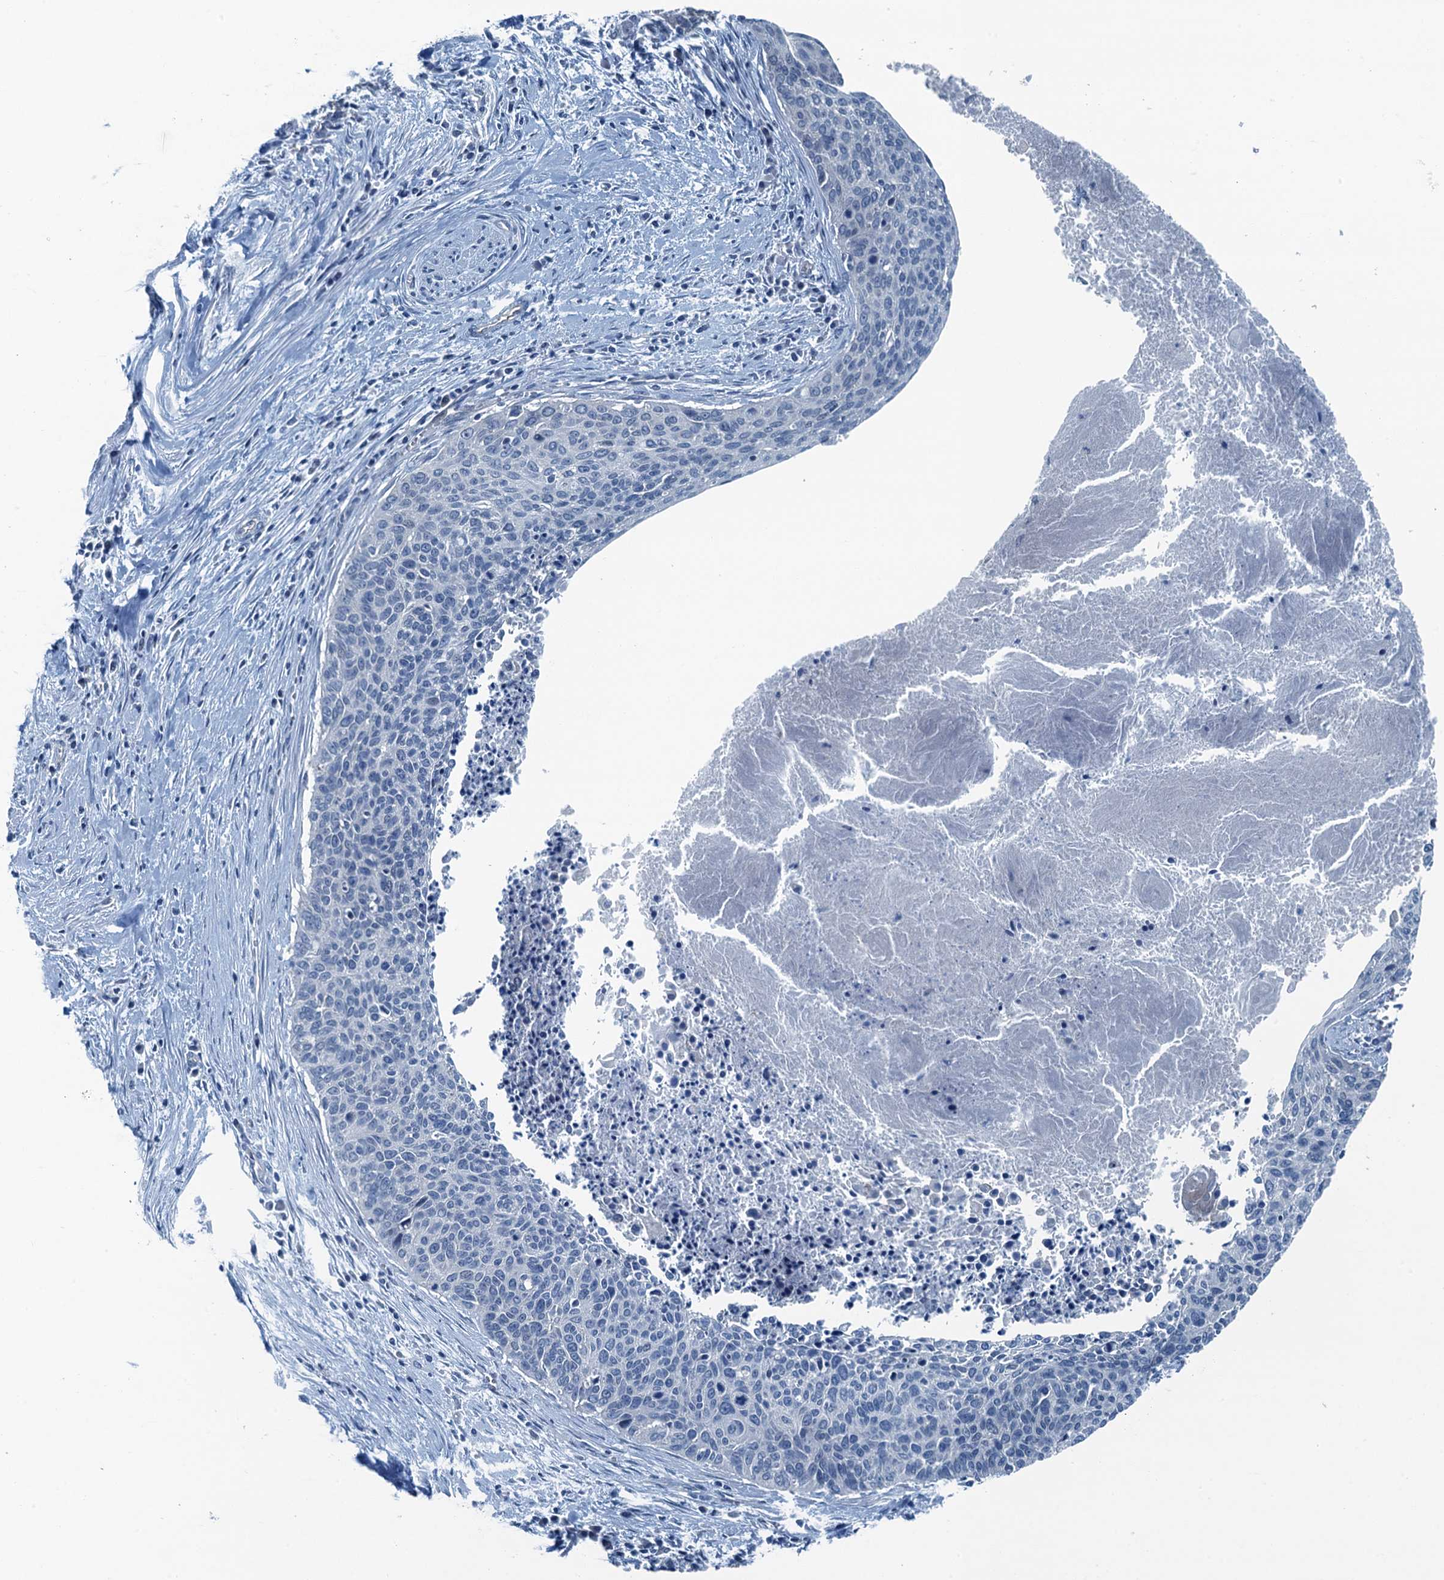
{"staining": {"intensity": "negative", "quantity": "none", "location": "none"}, "tissue": "cervical cancer", "cell_type": "Tumor cells", "image_type": "cancer", "snomed": [{"axis": "morphology", "description": "Squamous cell carcinoma, NOS"}, {"axis": "topography", "description": "Cervix"}], "caption": "Cervical cancer (squamous cell carcinoma) stained for a protein using immunohistochemistry (IHC) shows no positivity tumor cells.", "gene": "GFOD2", "patient": {"sex": "female", "age": 55}}